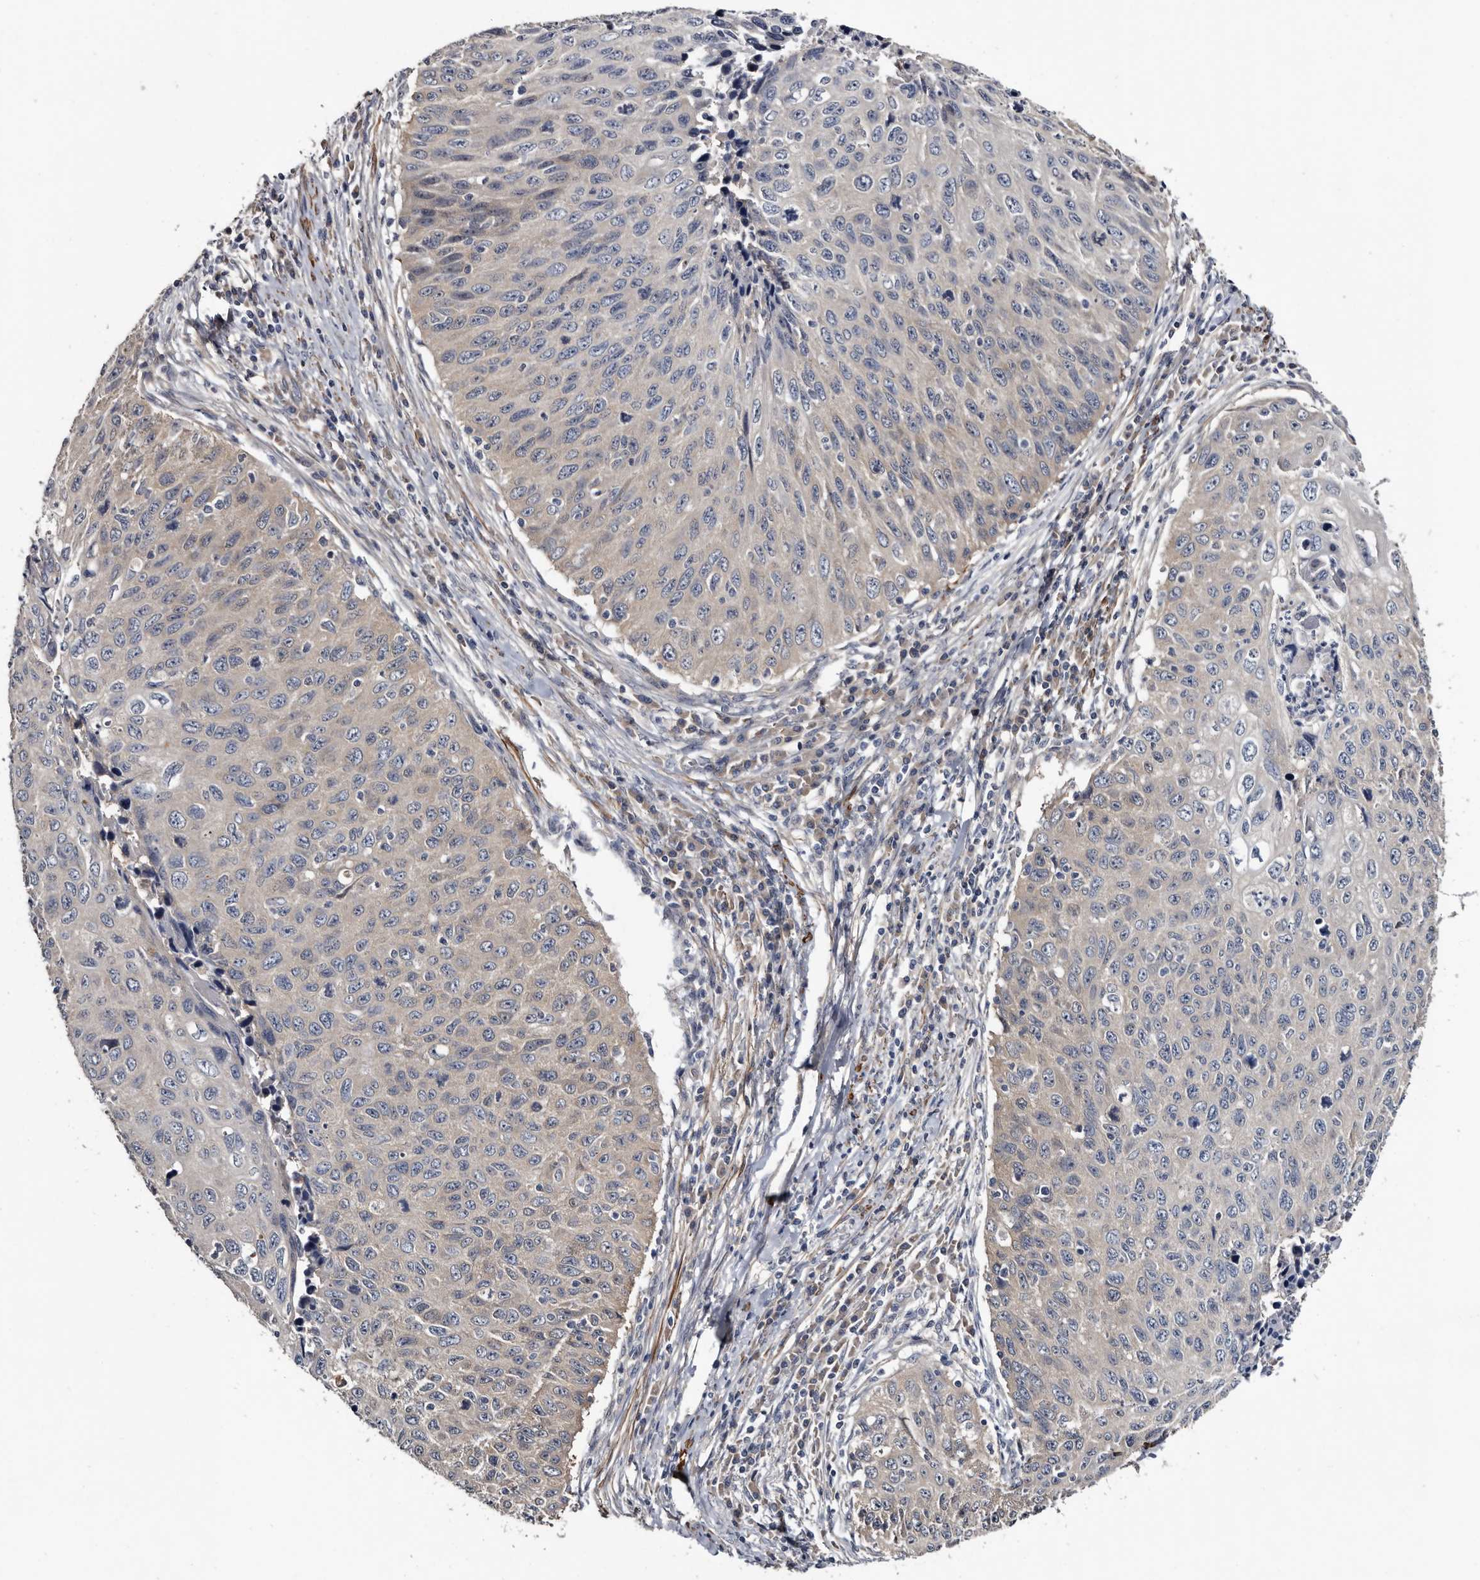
{"staining": {"intensity": "negative", "quantity": "none", "location": "none"}, "tissue": "cervical cancer", "cell_type": "Tumor cells", "image_type": "cancer", "snomed": [{"axis": "morphology", "description": "Squamous cell carcinoma, NOS"}, {"axis": "topography", "description": "Cervix"}], "caption": "This is an IHC photomicrograph of human cervical cancer. There is no positivity in tumor cells.", "gene": "IARS1", "patient": {"sex": "female", "age": 53}}